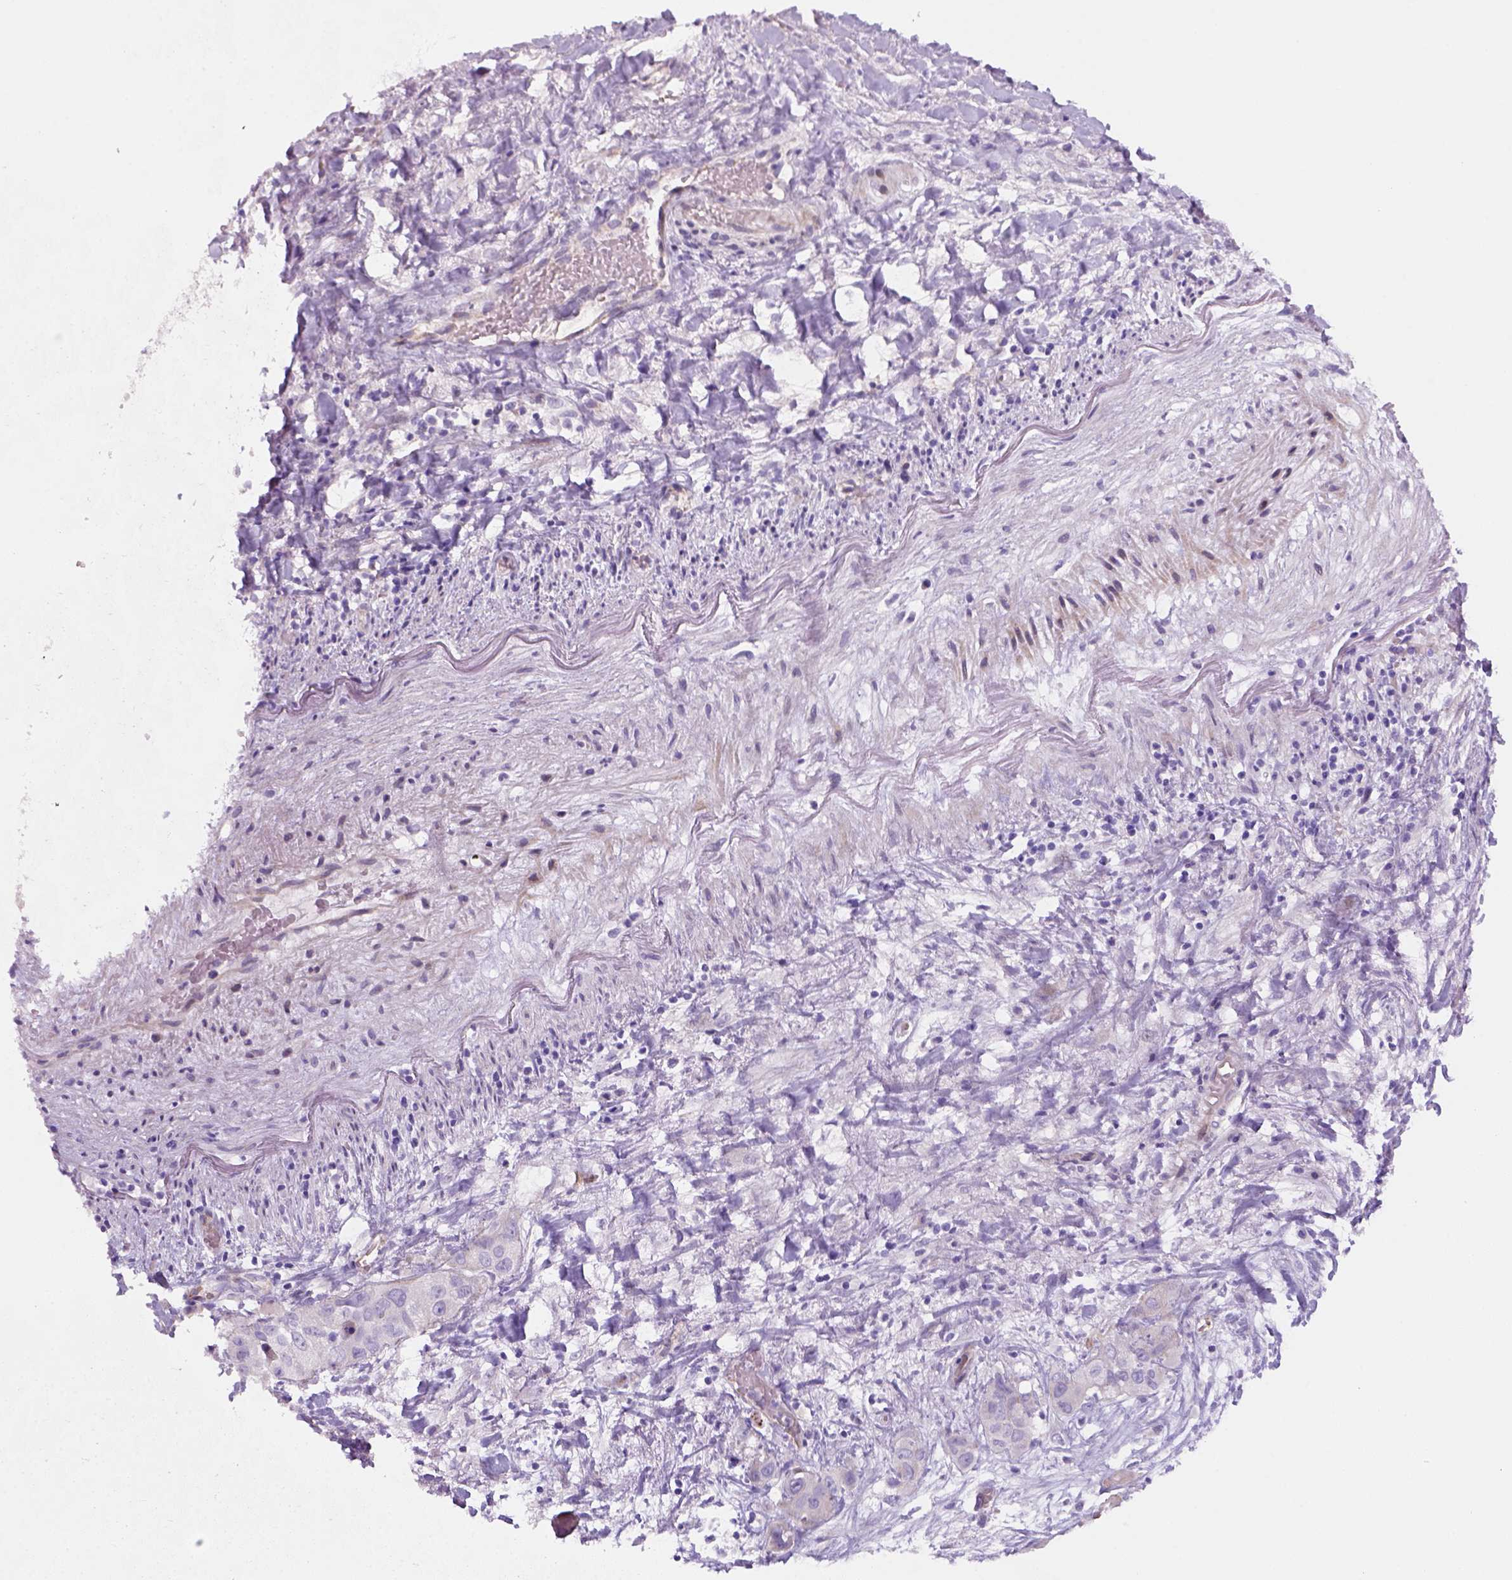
{"staining": {"intensity": "negative", "quantity": "none", "location": "none"}, "tissue": "liver cancer", "cell_type": "Tumor cells", "image_type": "cancer", "snomed": [{"axis": "morphology", "description": "Cholangiocarcinoma"}, {"axis": "topography", "description": "Liver"}], "caption": "DAB immunohistochemical staining of liver cancer shows no significant staining in tumor cells. Brightfield microscopy of immunohistochemistry (IHC) stained with DAB (brown) and hematoxylin (blue), captured at high magnification.", "gene": "VSTM5", "patient": {"sex": "female", "age": 52}}